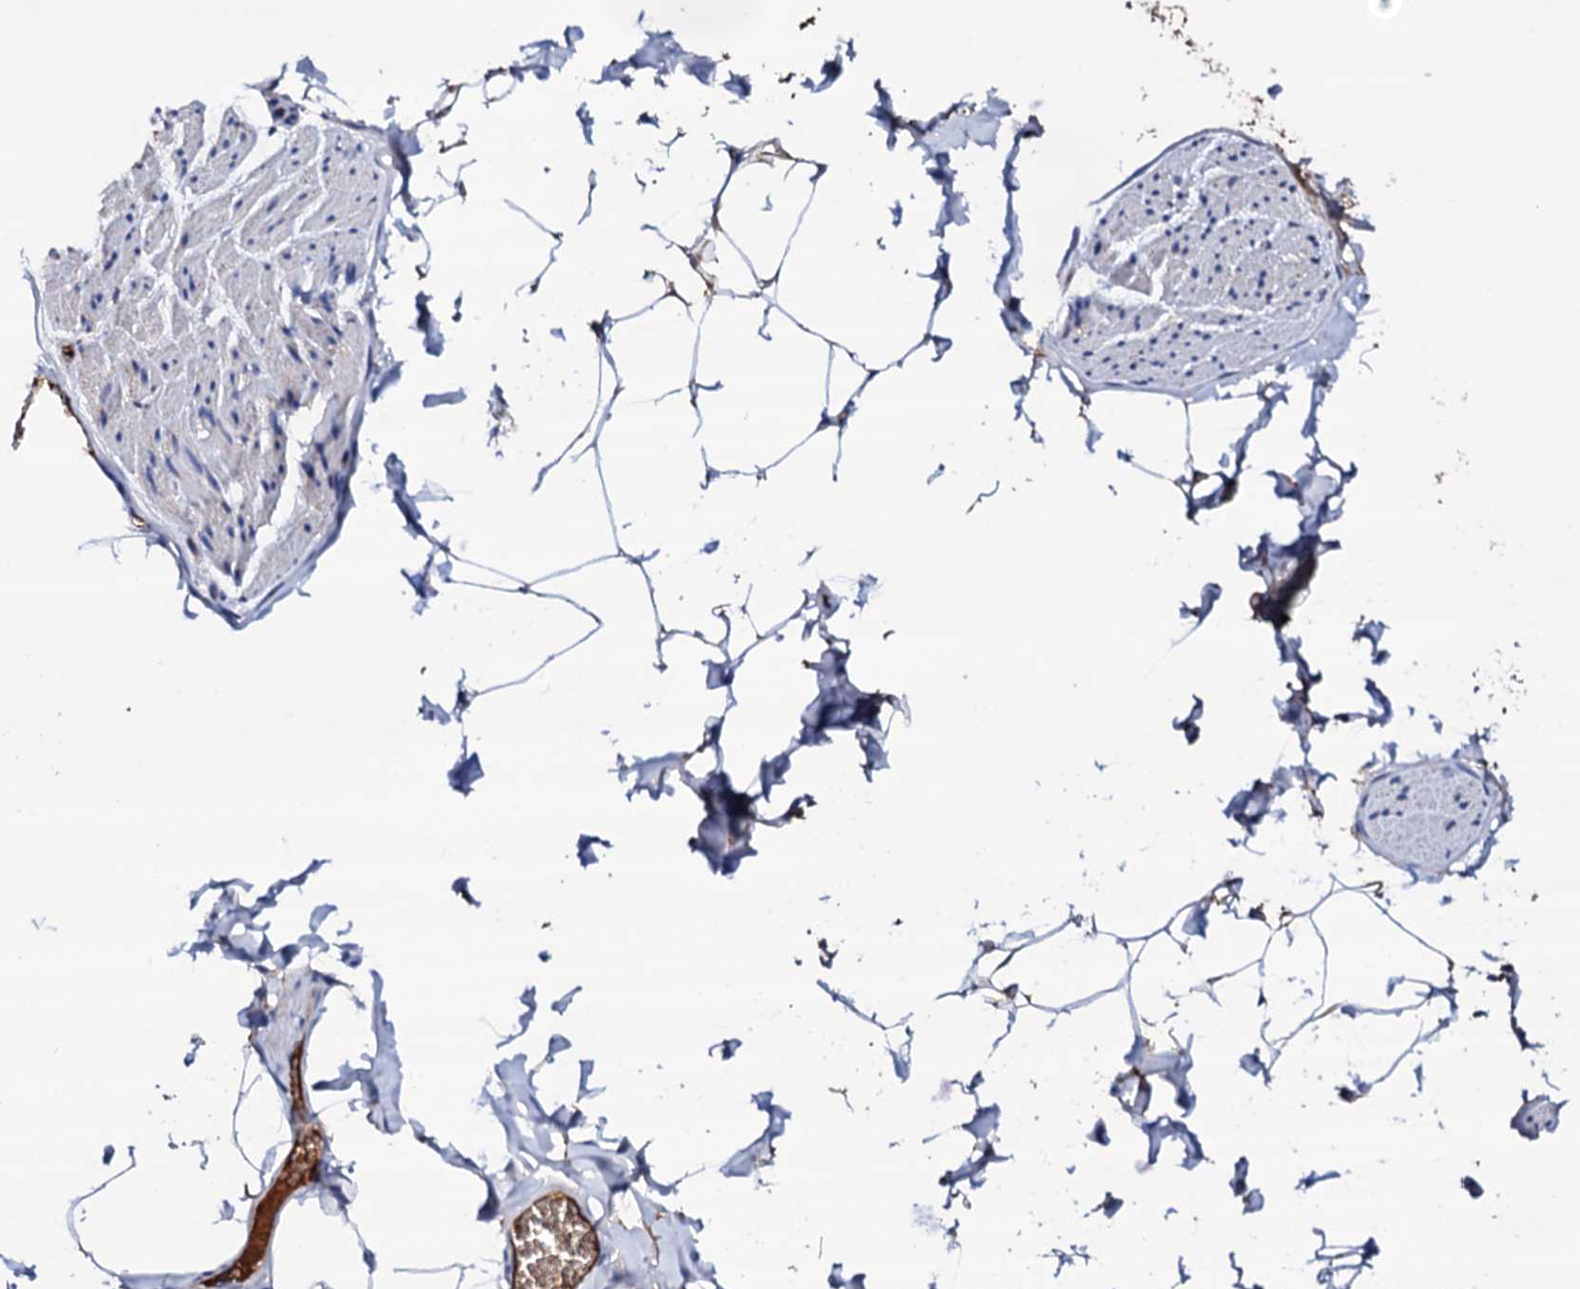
{"staining": {"intensity": "moderate", "quantity": "<25%", "location": "cytoplasmic/membranous"}, "tissue": "adipose tissue", "cell_type": "Adipocytes", "image_type": "normal", "snomed": [{"axis": "morphology", "description": "Normal tissue, NOS"}, {"axis": "topography", "description": "Gallbladder"}, {"axis": "topography", "description": "Peripheral nerve tissue"}], "caption": "This image exhibits unremarkable adipose tissue stained with IHC to label a protein in brown. The cytoplasmic/membranous of adipocytes show moderate positivity for the protein. Nuclei are counter-stained blue.", "gene": "TCAF2C", "patient": {"sex": "male", "age": 38}}